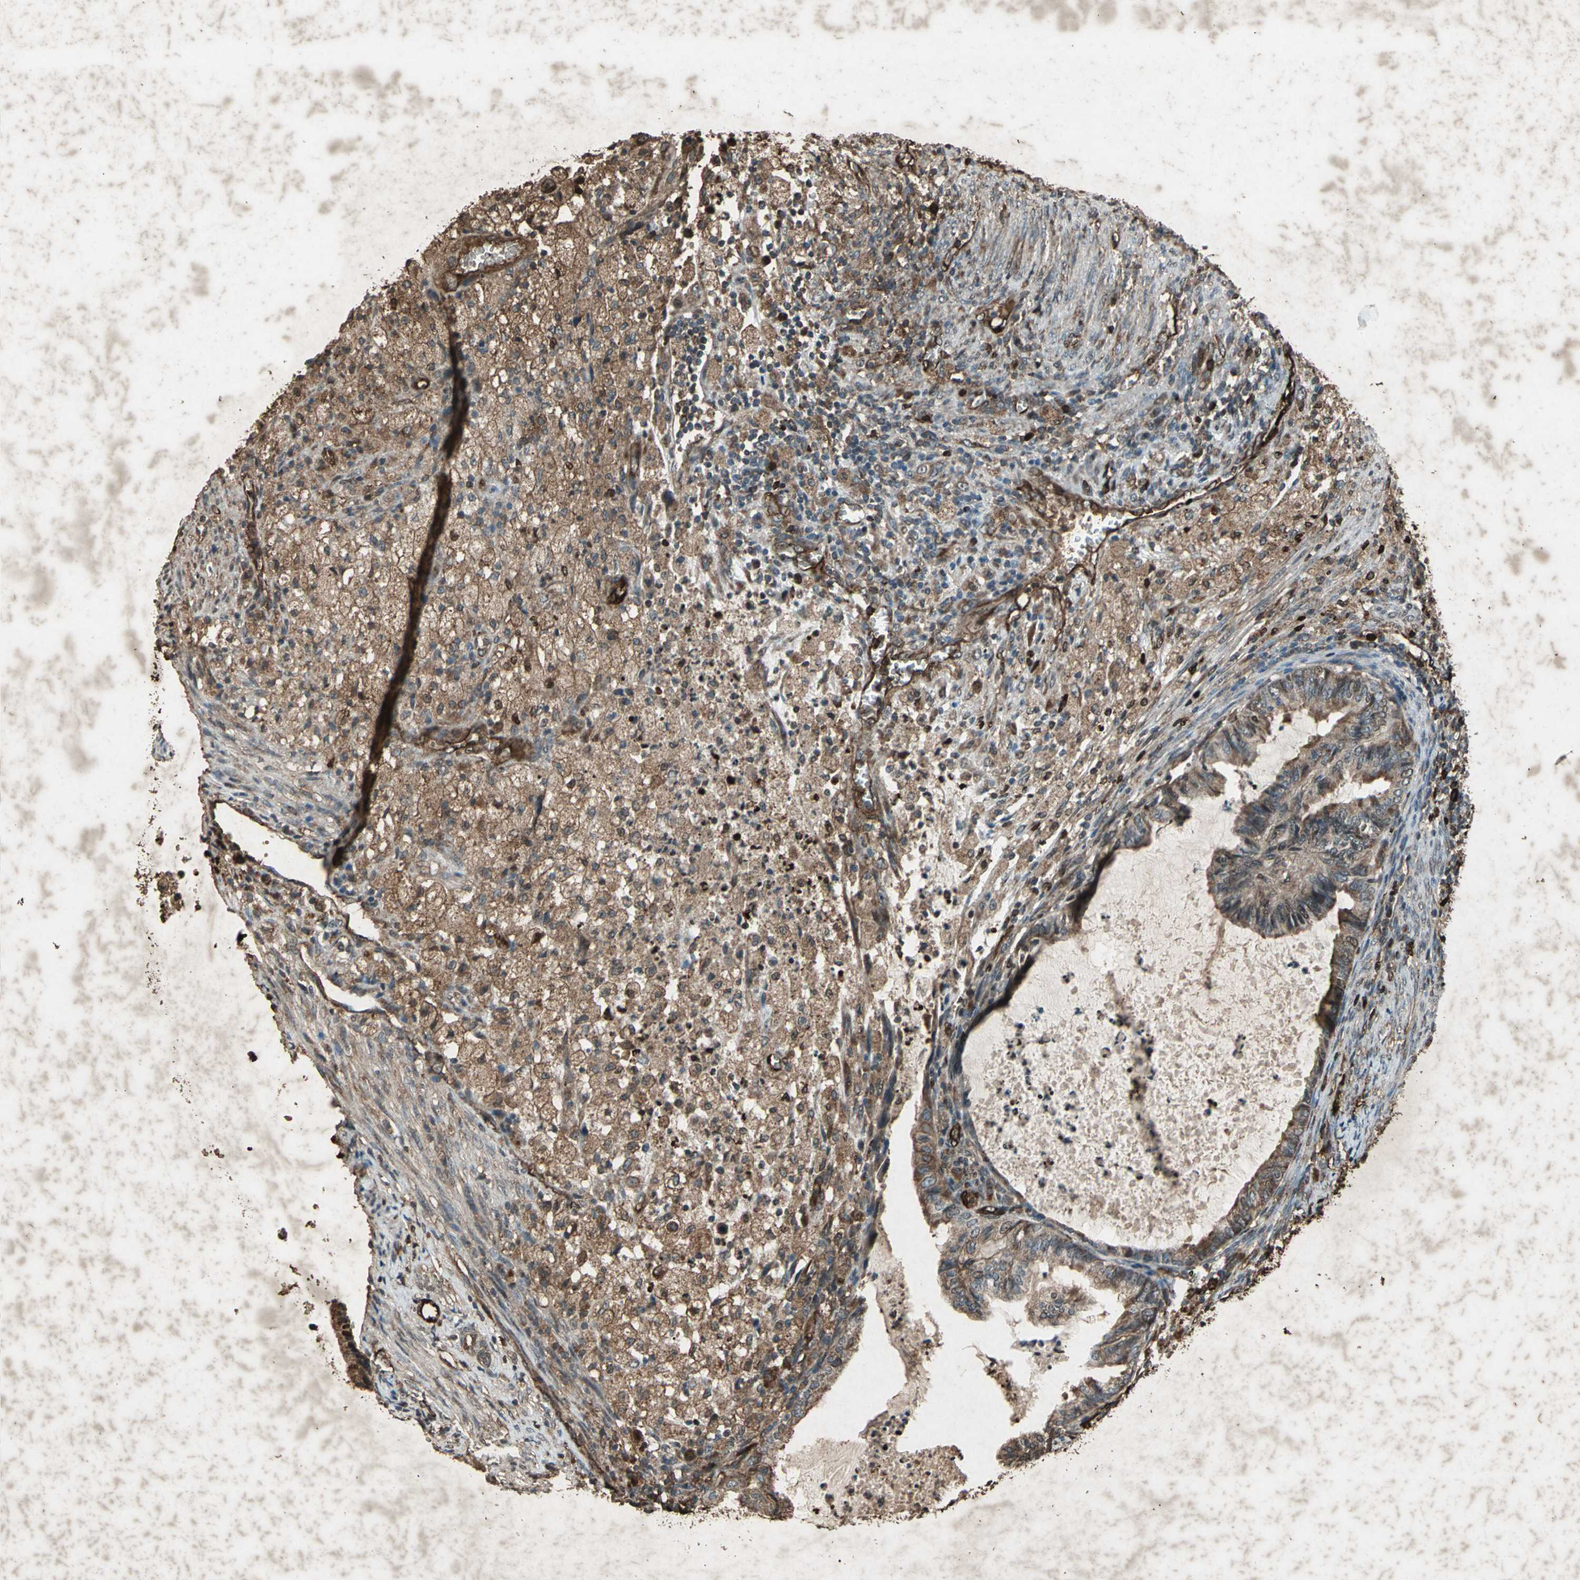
{"staining": {"intensity": "strong", "quantity": ">75%", "location": "cytoplasmic/membranous,nuclear"}, "tissue": "cervical cancer", "cell_type": "Tumor cells", "image_type": "cancer", "snomed": [{"axis": "morphology", "description": "Normal tissue, NOS"}, {"axis": "morphology", "description": "Adenocarcinoma, NOS"}, {"axis": "topography", "description": "Cervix"}, {"axis": "topography", "description": "Endometrium"}], "caption": "Immunohistochemistry (IHC) (DAB) staining of adenocarcinoma (cervical) shows strong cytoplasmic/membranous and nuclear protein positivity in about >75% of tumor cells.", "gene": "SEPTIN4", "patient": {"sex": "female", "age": 86}}